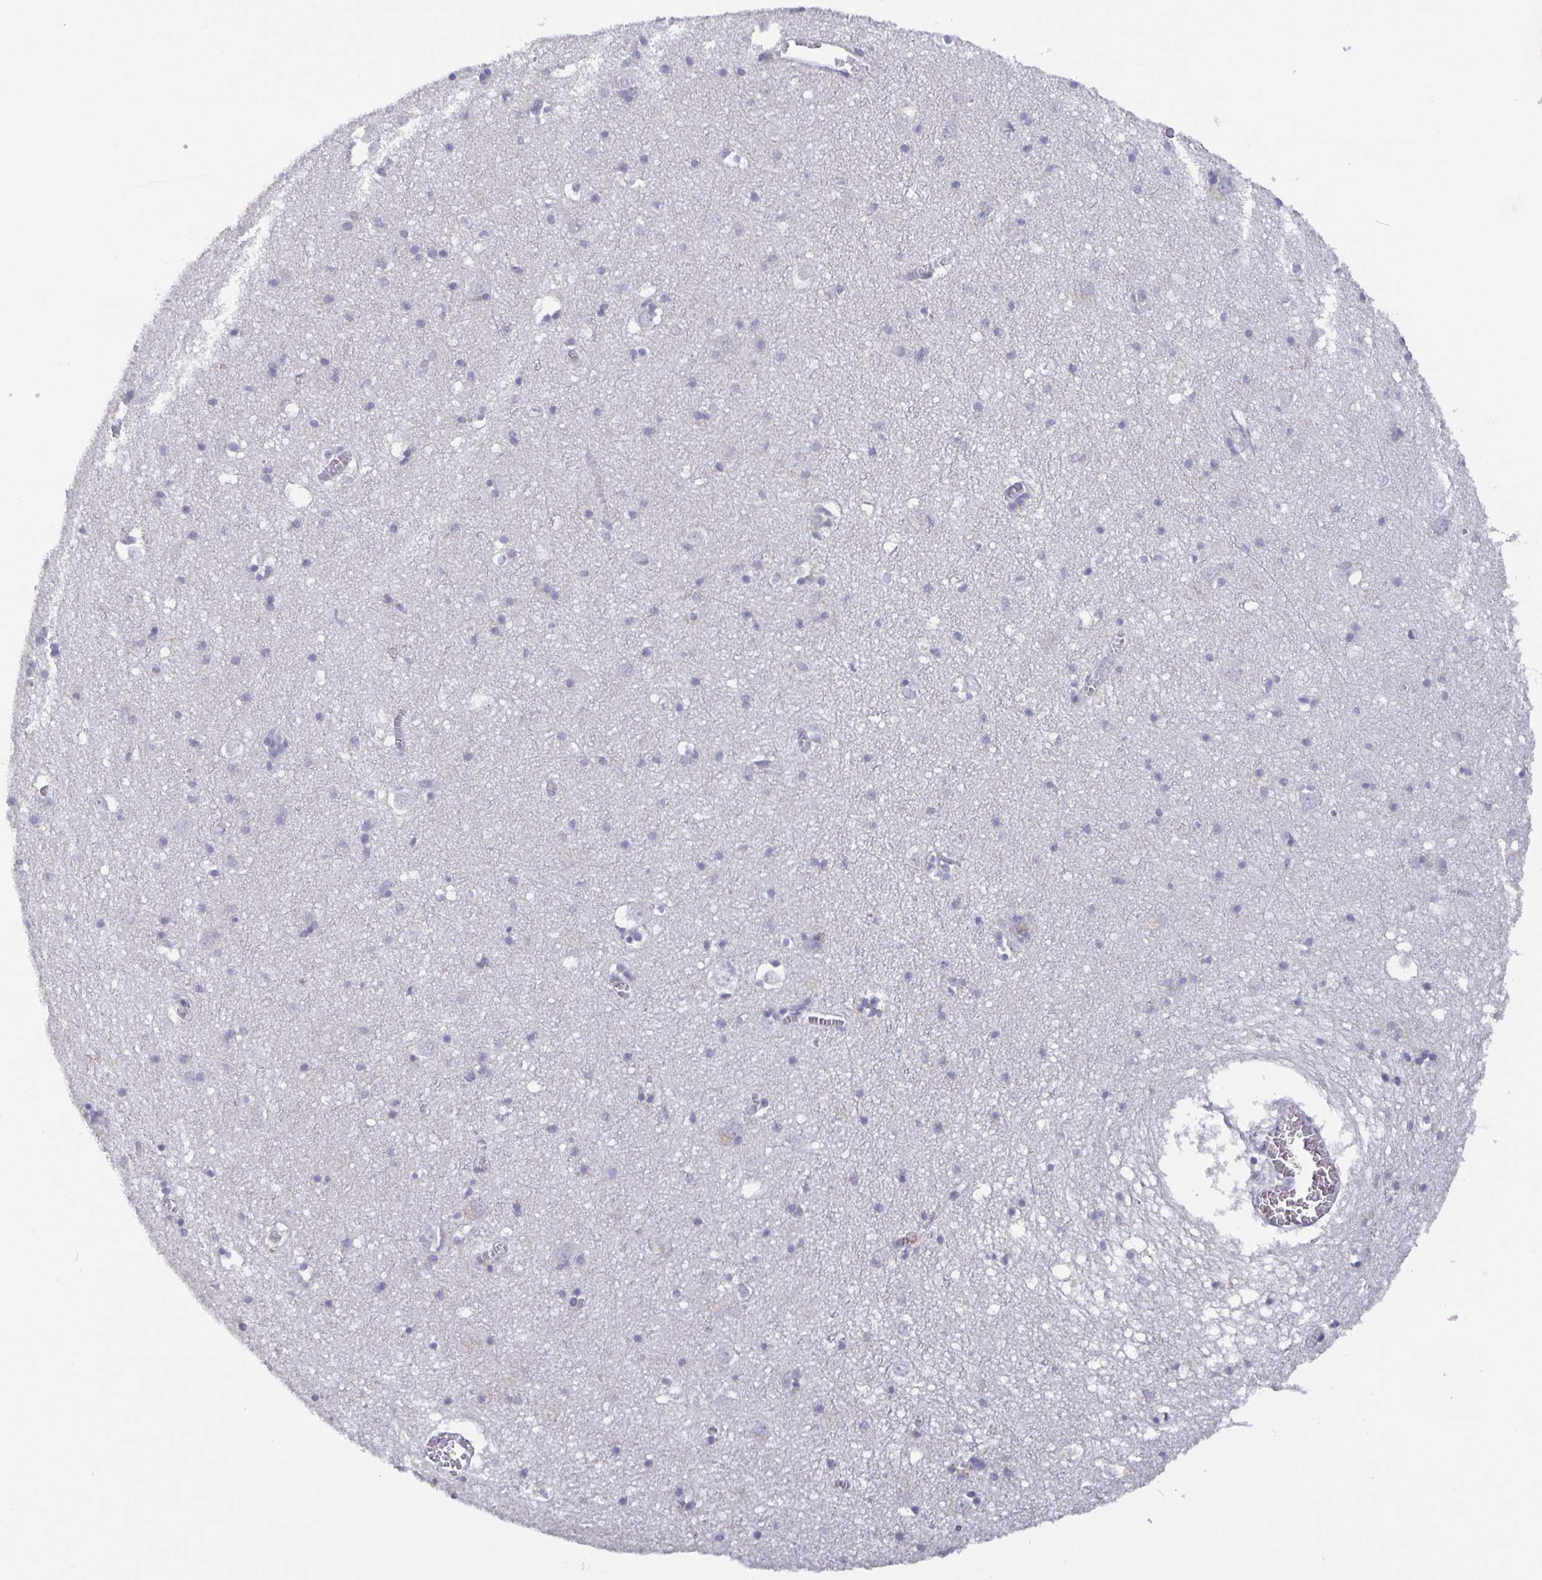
{"staining": {"intensity": "negative", "quantity": "none", "location": "none"}, "tissue": "cerebral cortex", "cell_type": "Endothelial cells", "image_type": "normal", "snomed": [{"axis": "morphology", "description": "Normal tissue, NOS"}, {"axis": "topography", "description": "Cerebral cortex"}], "caption": "This is a image of immunohistochemistry staining of benign cerebral cortex, which shows no expression in endothelial cells. (DAB (3,3'-diaminobenzidine) immunohistochemistry (IHC) with hematoxylin counter stain).", "gene": "GDF15", "patient": {"sex": "male", "age": 70}}